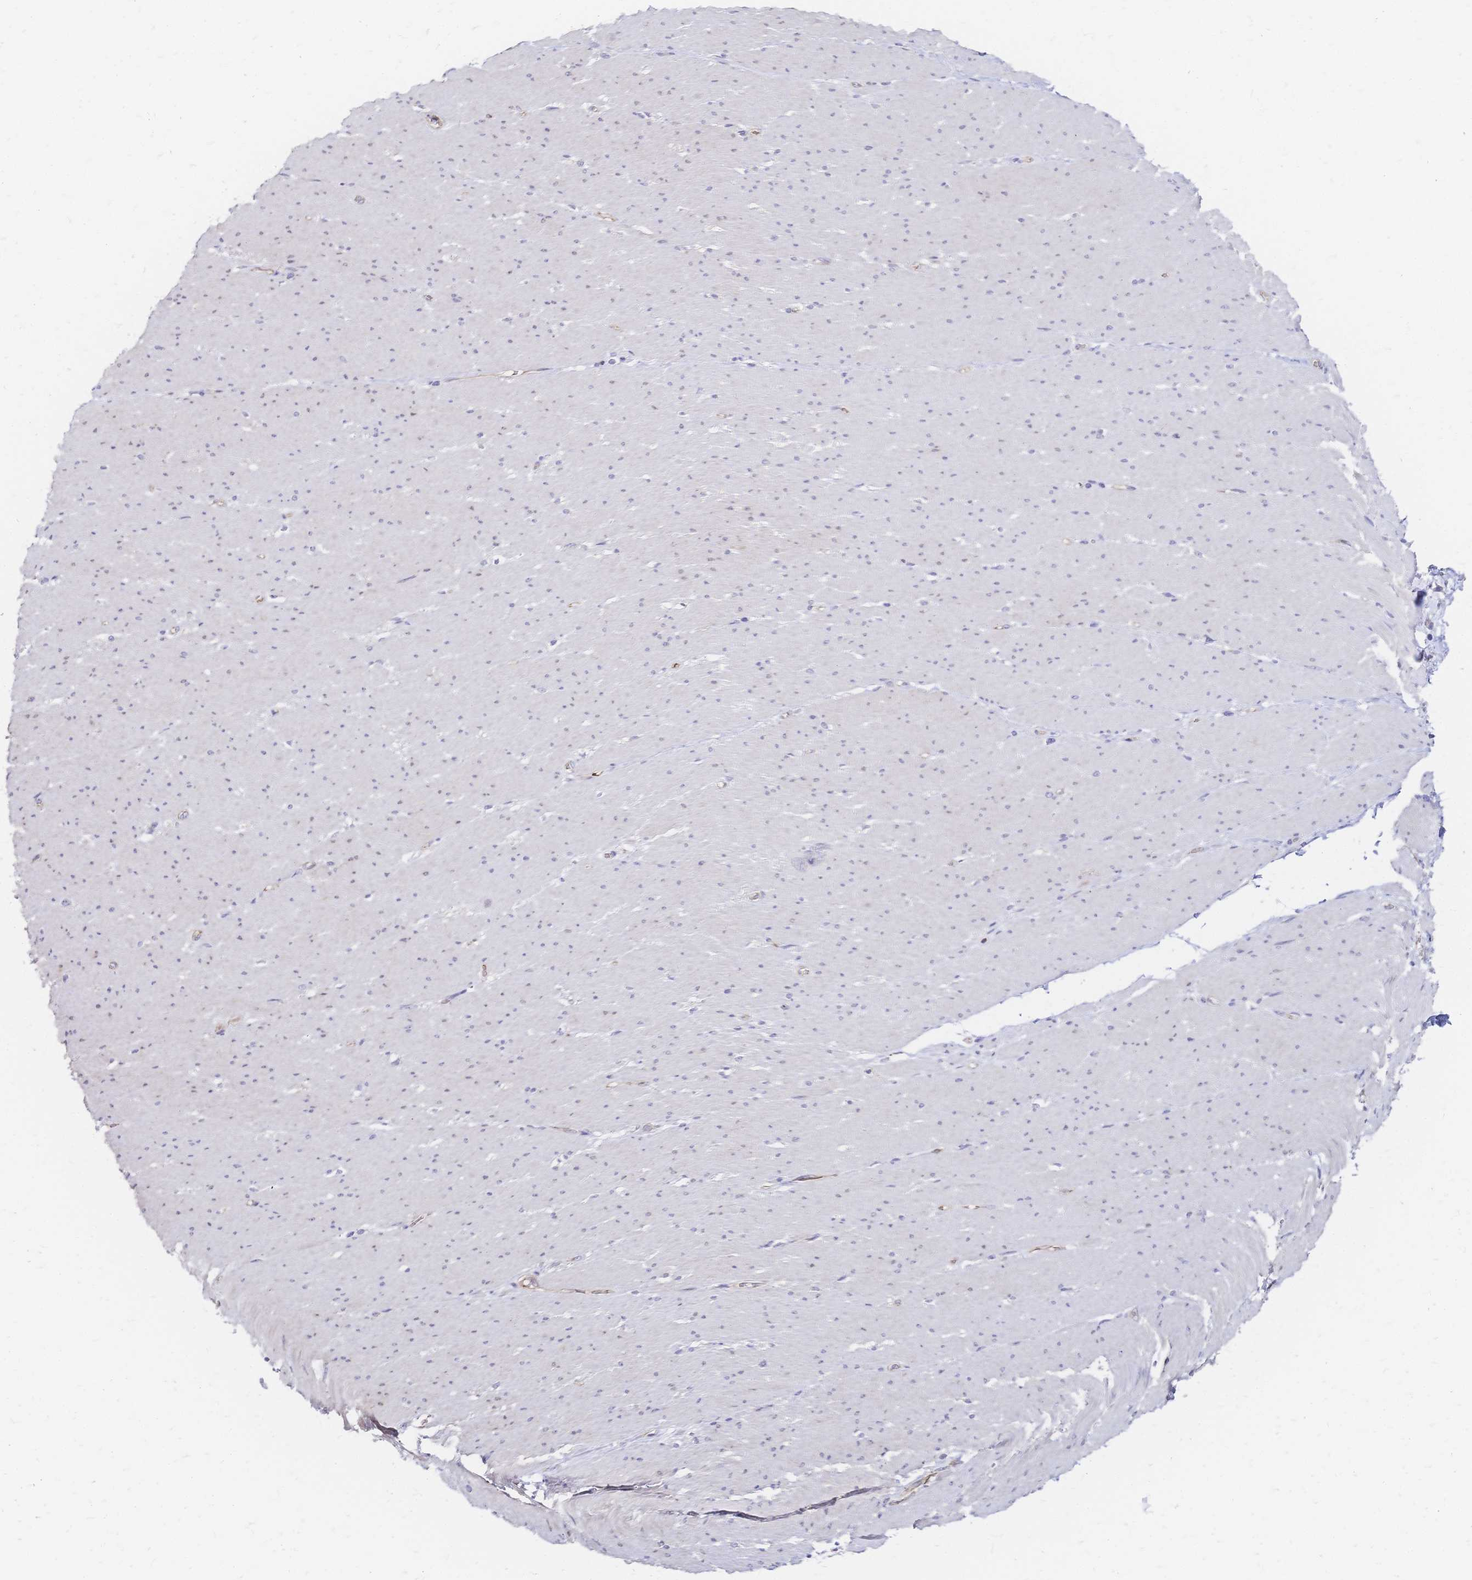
{"staining": {"intensity": "negative", "quantity": "none", "location": "none"}, "tissue": "smooth muscle", "cell_type": "Smooth muscle cells", "image_type": "normal", "snomed": [{"axis": "morphology", "description": "Normal tissue, NOS"}, {"axis": "topography", "description": "Smooth muscle"}, {"axis": "topography", "description": "Rectum"}], "caption": "The histopathology image displays no significant positivity in smooth muscle cells of smooth muscle. (Brightfield microscopy of DAB immunohistochemistry at high magnification).", "gene": "SLC5A1", "patient": {"sex": "male", "age": 53}}